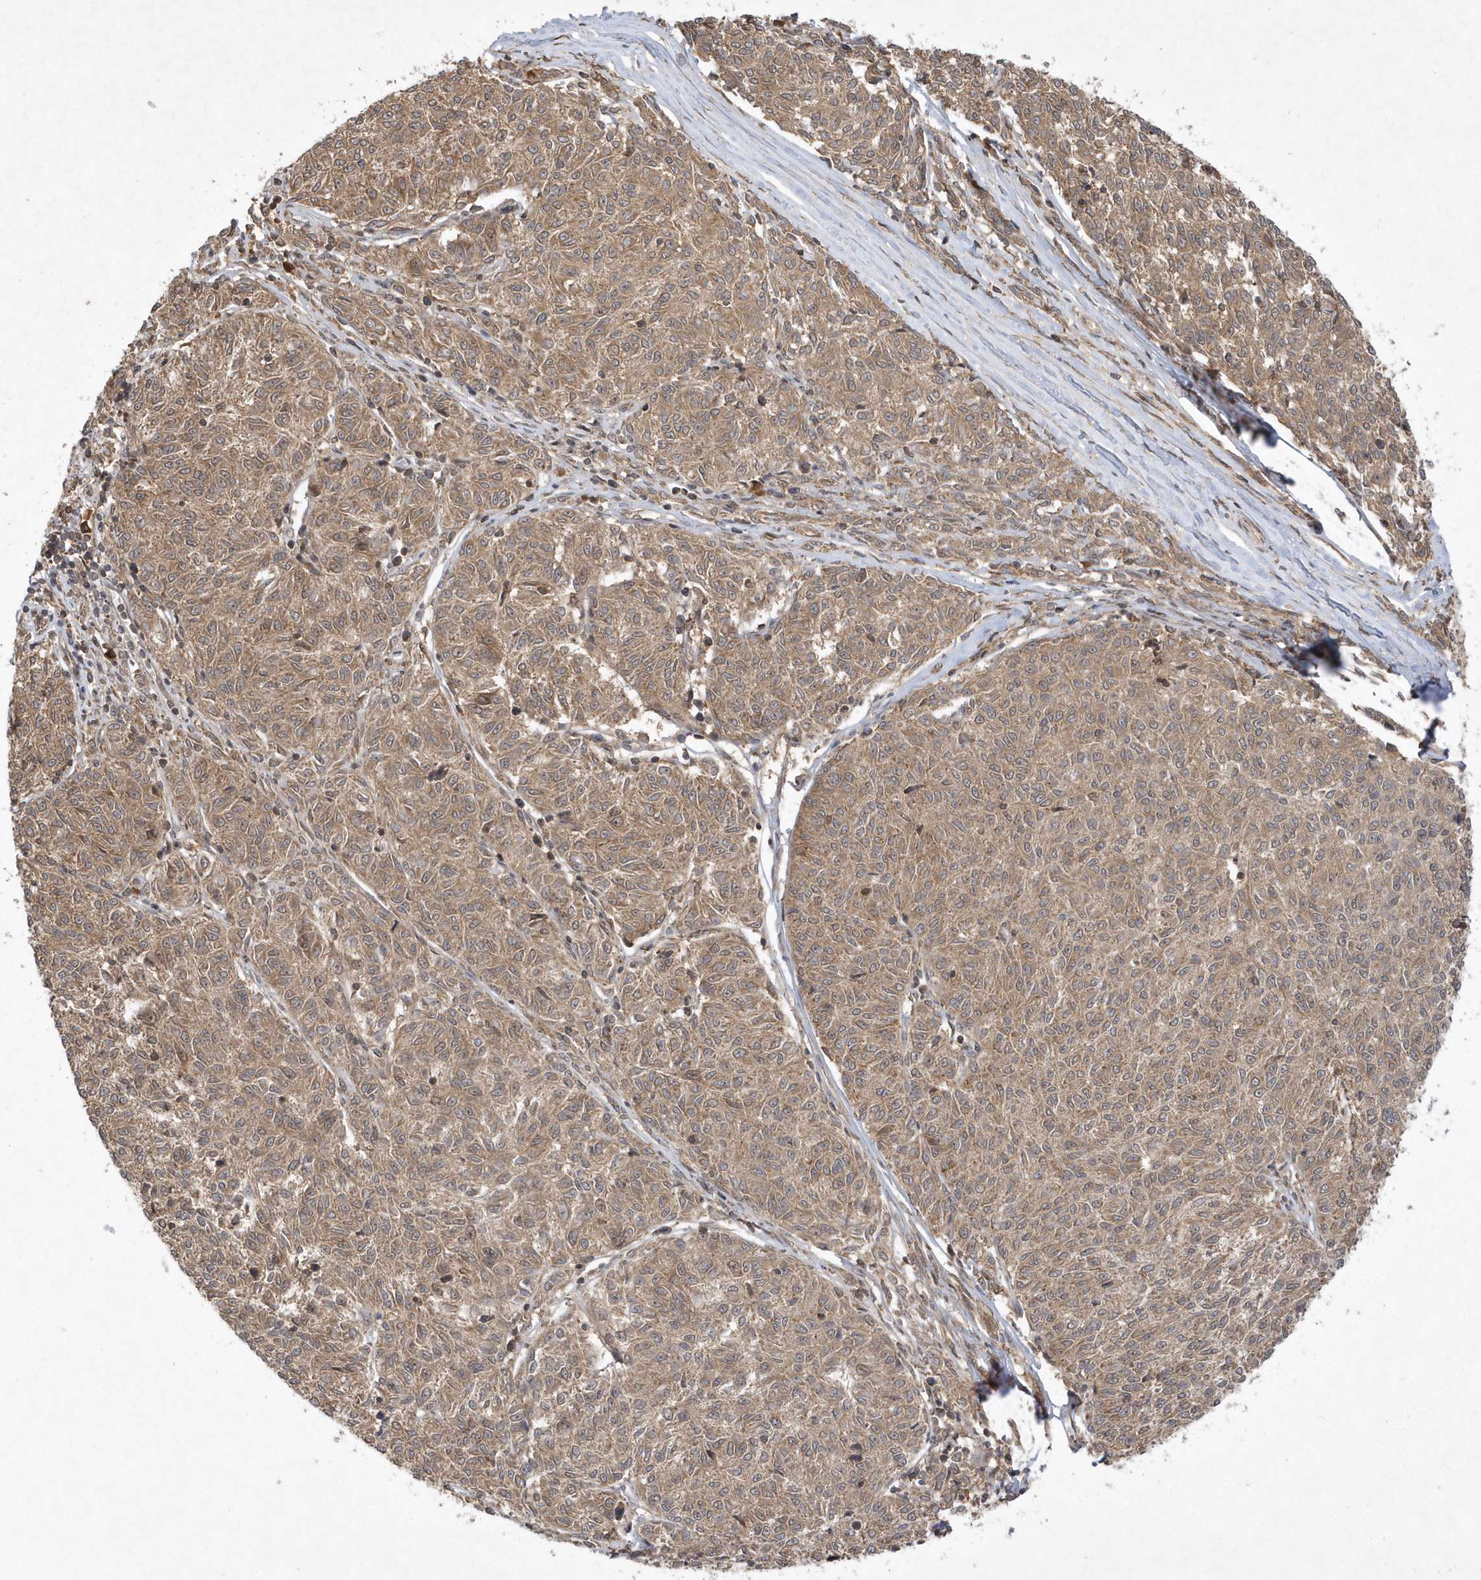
{"staining": {"intensity": "moderate", "quantity": ">75%", "location": "cytoplasmic/membranous"}, "tissue": "melanoma", "cell_type": "Tumor cells", "image_type": "cancer", "snomed": [{"axis": "morphology", "description": "Malignant melanoma, NOS"}, {"axis": "topography", "description": "Skin"}], "caption": "Human malignant melanoma stained with a brown dye demonstrates moderate cytoplasmic/membranous positive positivity in about >75% of tumor cells.", "gene": "GFM2", "patient": {"sex": "female", "age": 72}}